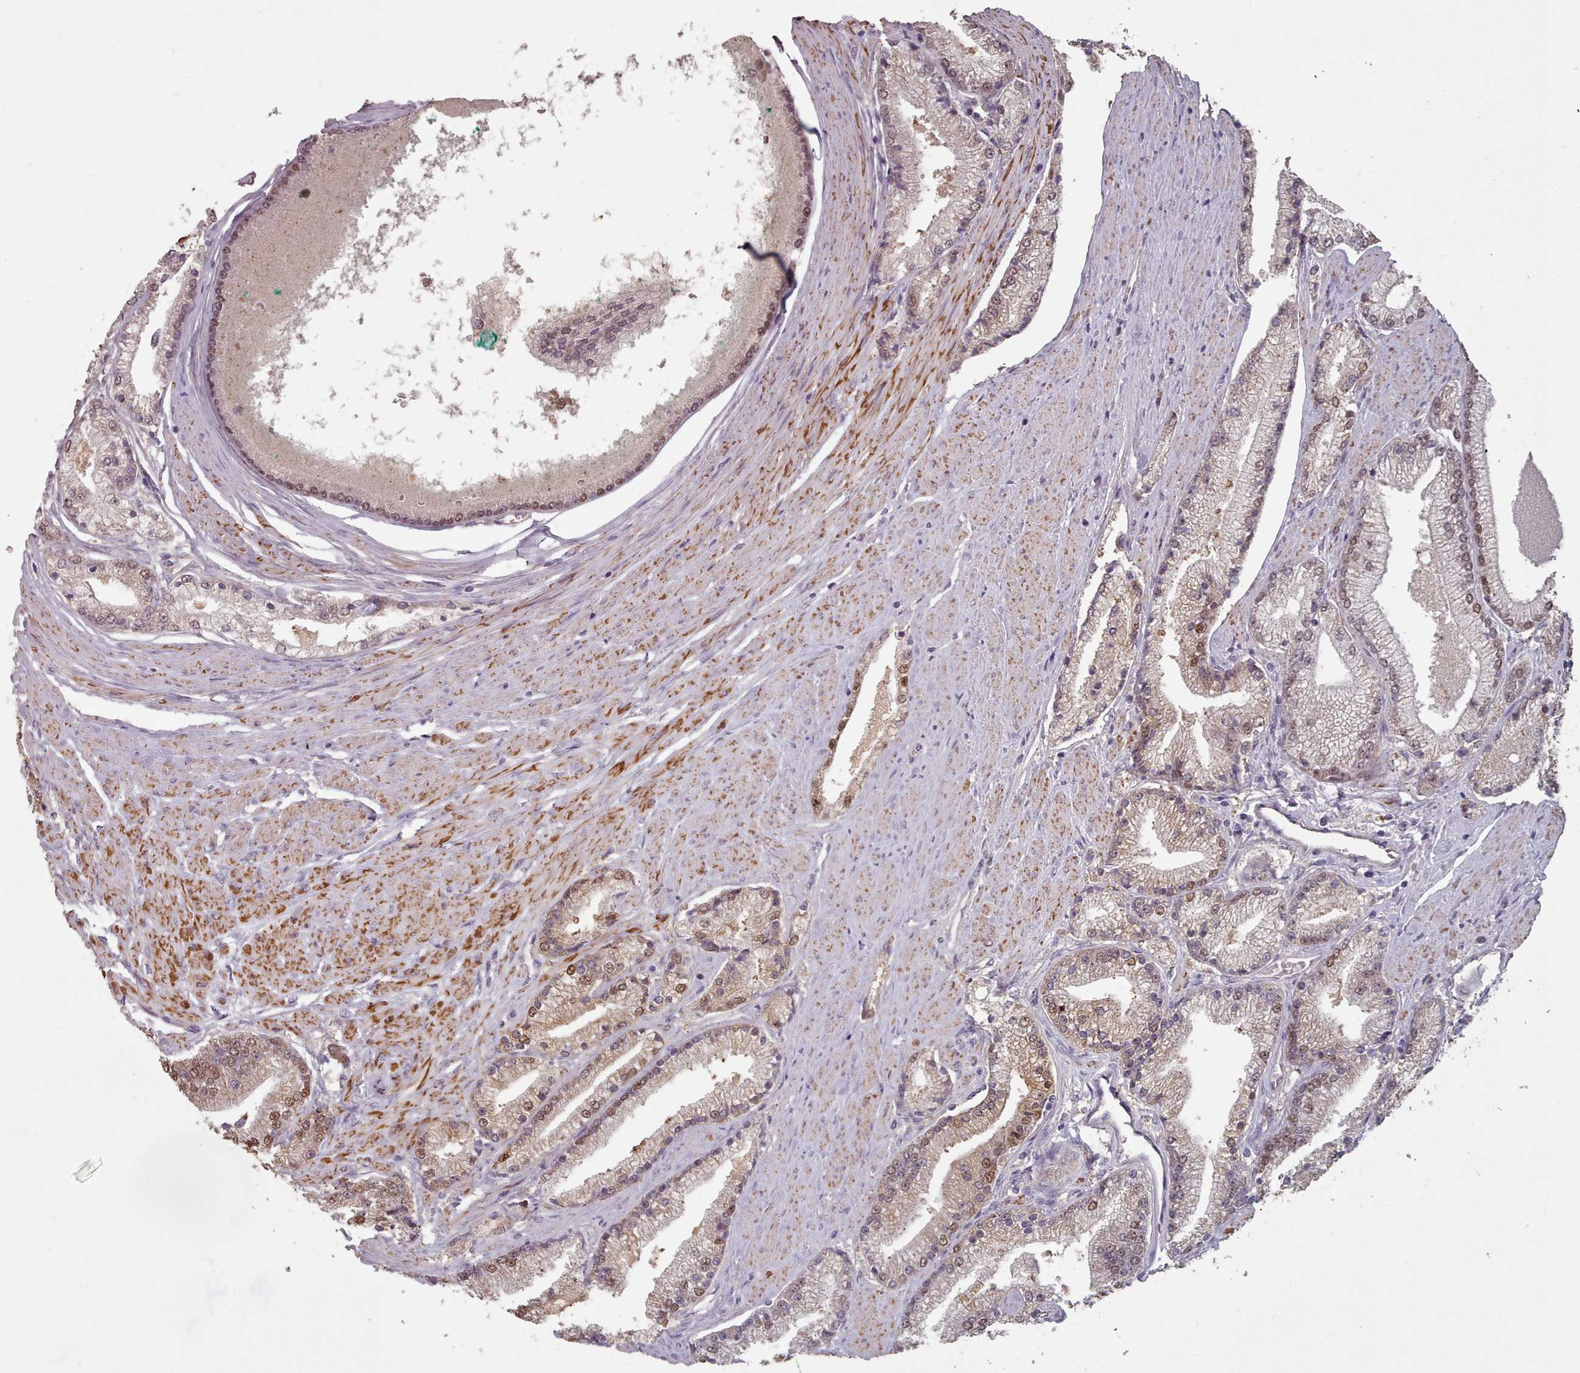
{"staining": {"intensity": "moderate", "quantity": "25%-75%", "location": "cytoplasmic/membranous,nuclear"}, "tissue": "prostate cancer", "cell_type": "Tumor cells", "image_type": "cancer", "snomed": [{"axis": "morphology", "description": "Adenocarcinoma, High grade"}, {"axis": "topography", "description": "Prostate"}], "caption": "Human prostate cancer (adenocarcinoma (high-grade)) stained with a brown dye reveals moderate cytoplasmic/membranous and nuclear positive positivity in about 25%-75% of tumor cells.", "gene": "ERCC6L", "patient": {"sex": "male", "age": 67}}